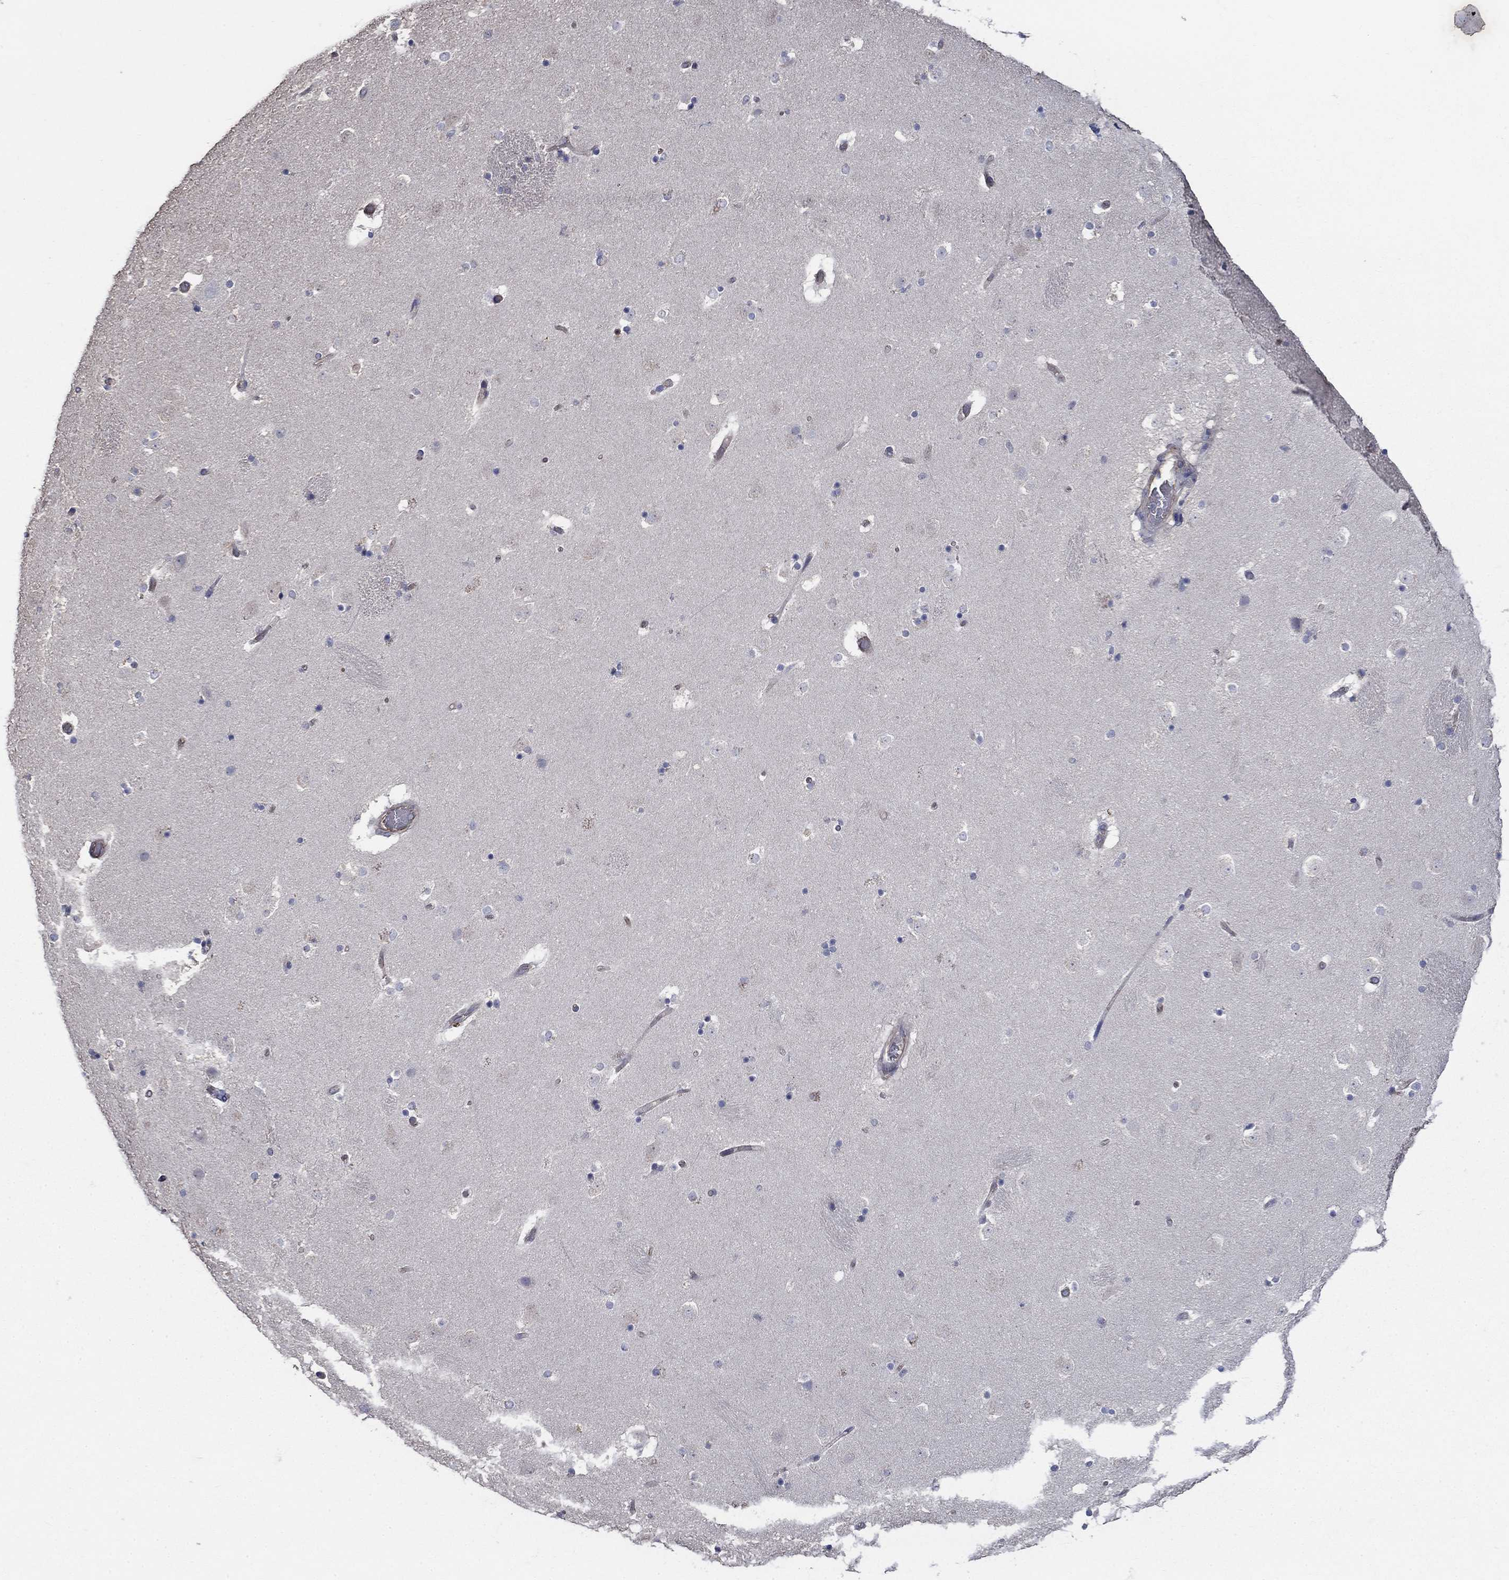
{"staining": {"intensity": "negative", "quantity": "none", "location": "none"}, "tissue": "caudate", "cell_type": "Glial cells", "image_type": "normal", "snomed": [{"axis": "morphology", "description": "Normal tissue, NOS"}, {"axis": "topography", "description": "Lateral ventricle wall"}], "caption": "The micrograph reveals no staining of glial cells in normal caudate.", "gene": "FLNC", "patient": {"sex": "male", "age": 51}}